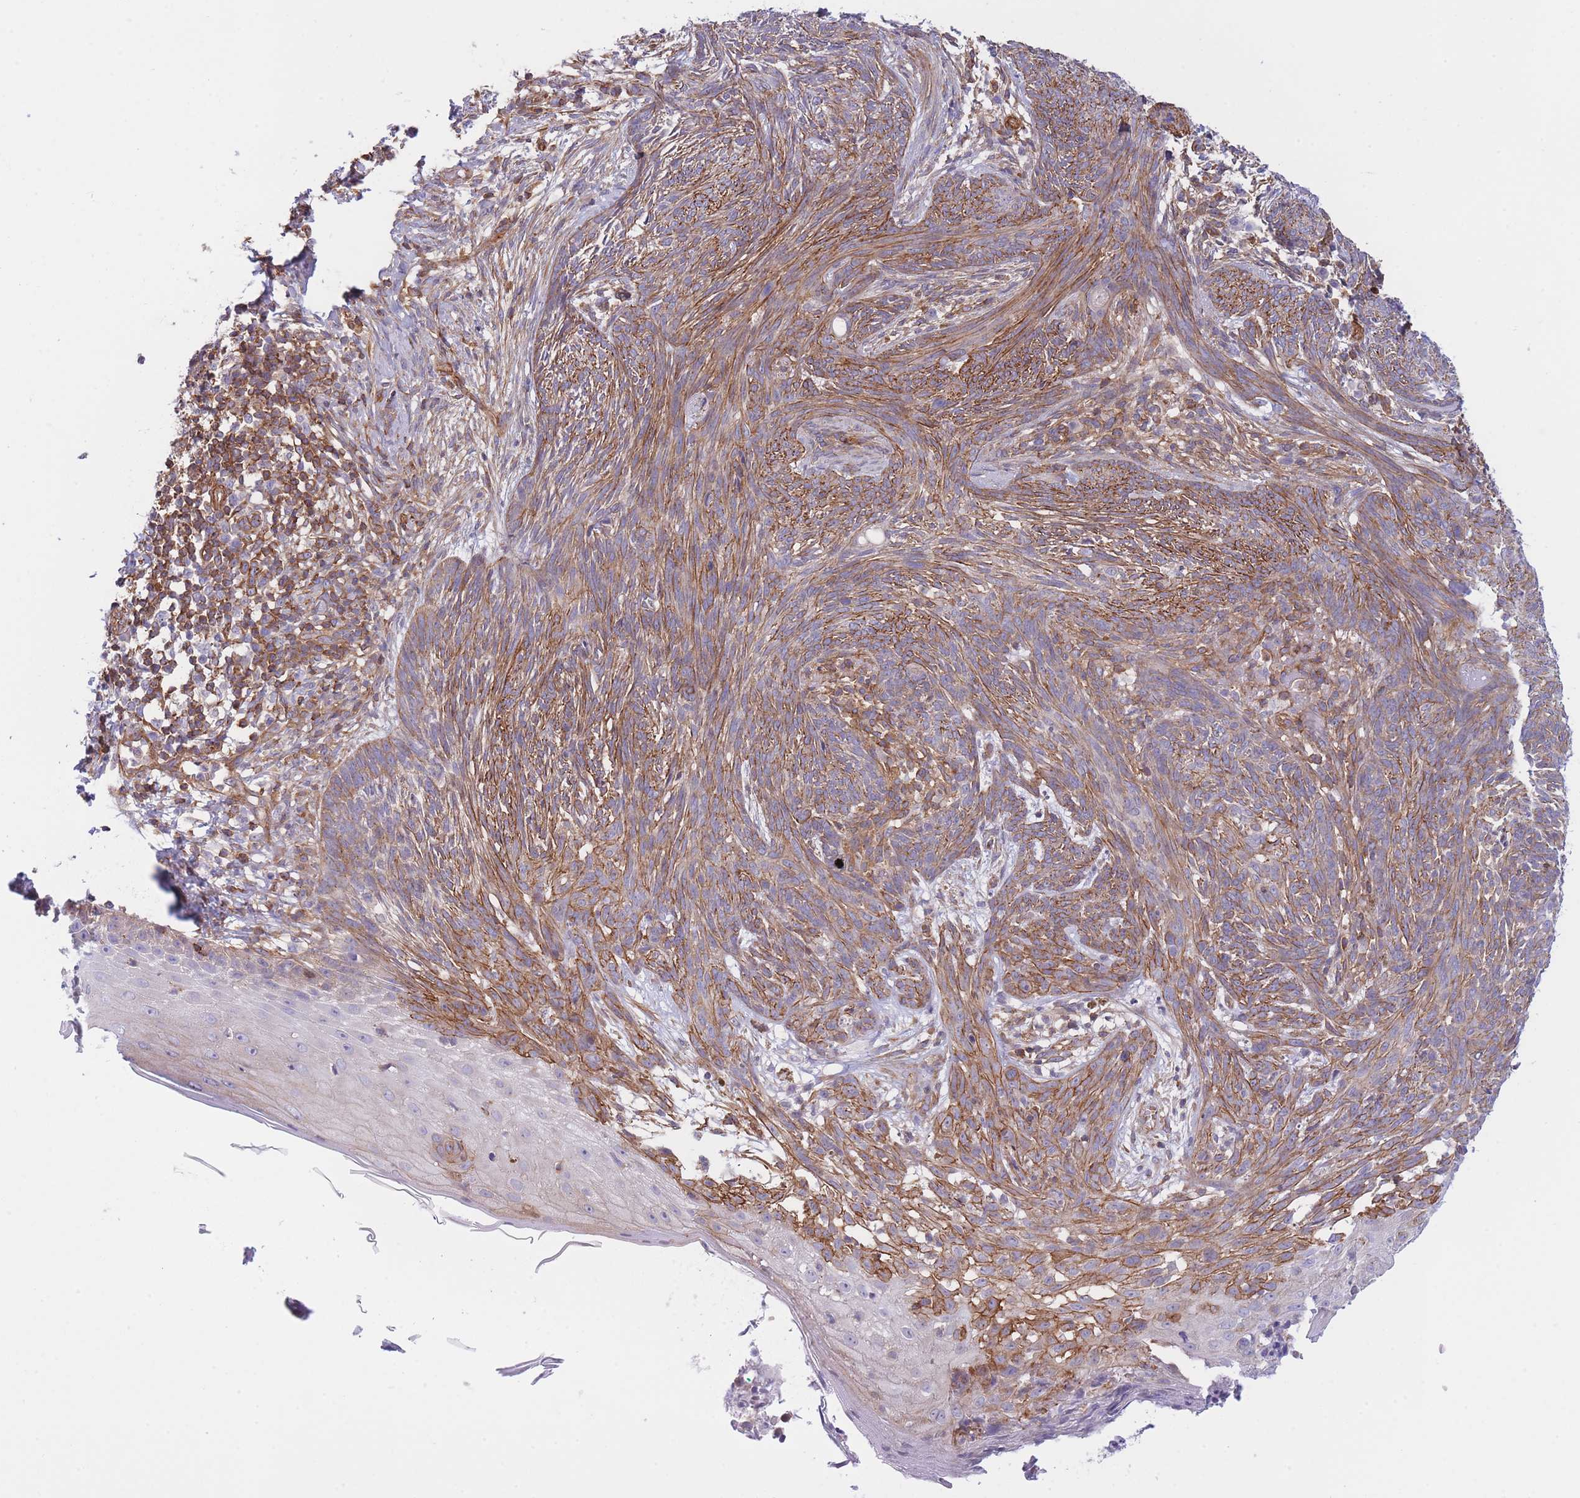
{"staining": {"intensity": "moderate", "quantity": ">75%", "location": "cytoplasmic/membranous"}, "tissue": "skin cancer", "cell_type": "Tumor cells", "image_type": "cancer", "snomed": [{"axis": "morphology", "description": "Basal cell carcinoma"}, {"axis": "topography", "description": "Skin"}], "caption": "High-power microscopy captured an IHC photomicrograph of basal cell carcinoma (skin), revealing moderate cytoplasmic/membranous positivity in about >75% of tumor cells.", "gene": "CDC25B", "patient": {"sex": "male", "age": 73}}